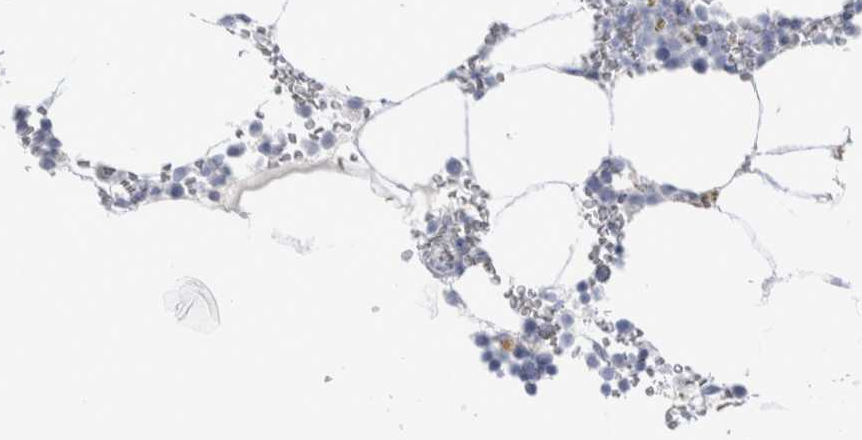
{"staining": {"intensity": "negative", "quantity": "none", "location": "none"}, "tissue": "bone marrow", "cell_type": "Hematopoietic cells", "image_type": "normal", "snomed": [{"axis": "morphology", "description": "Normal tissue, NOS"}, {"axis": "topography", "description": "Bone marrow"}], "caption": "Human bone marrow stained for a protein using IHC demonstrates no expression in hematopoietic cells.", "gene": "GDA", "patient": {"sex": "male", "age": 70}}